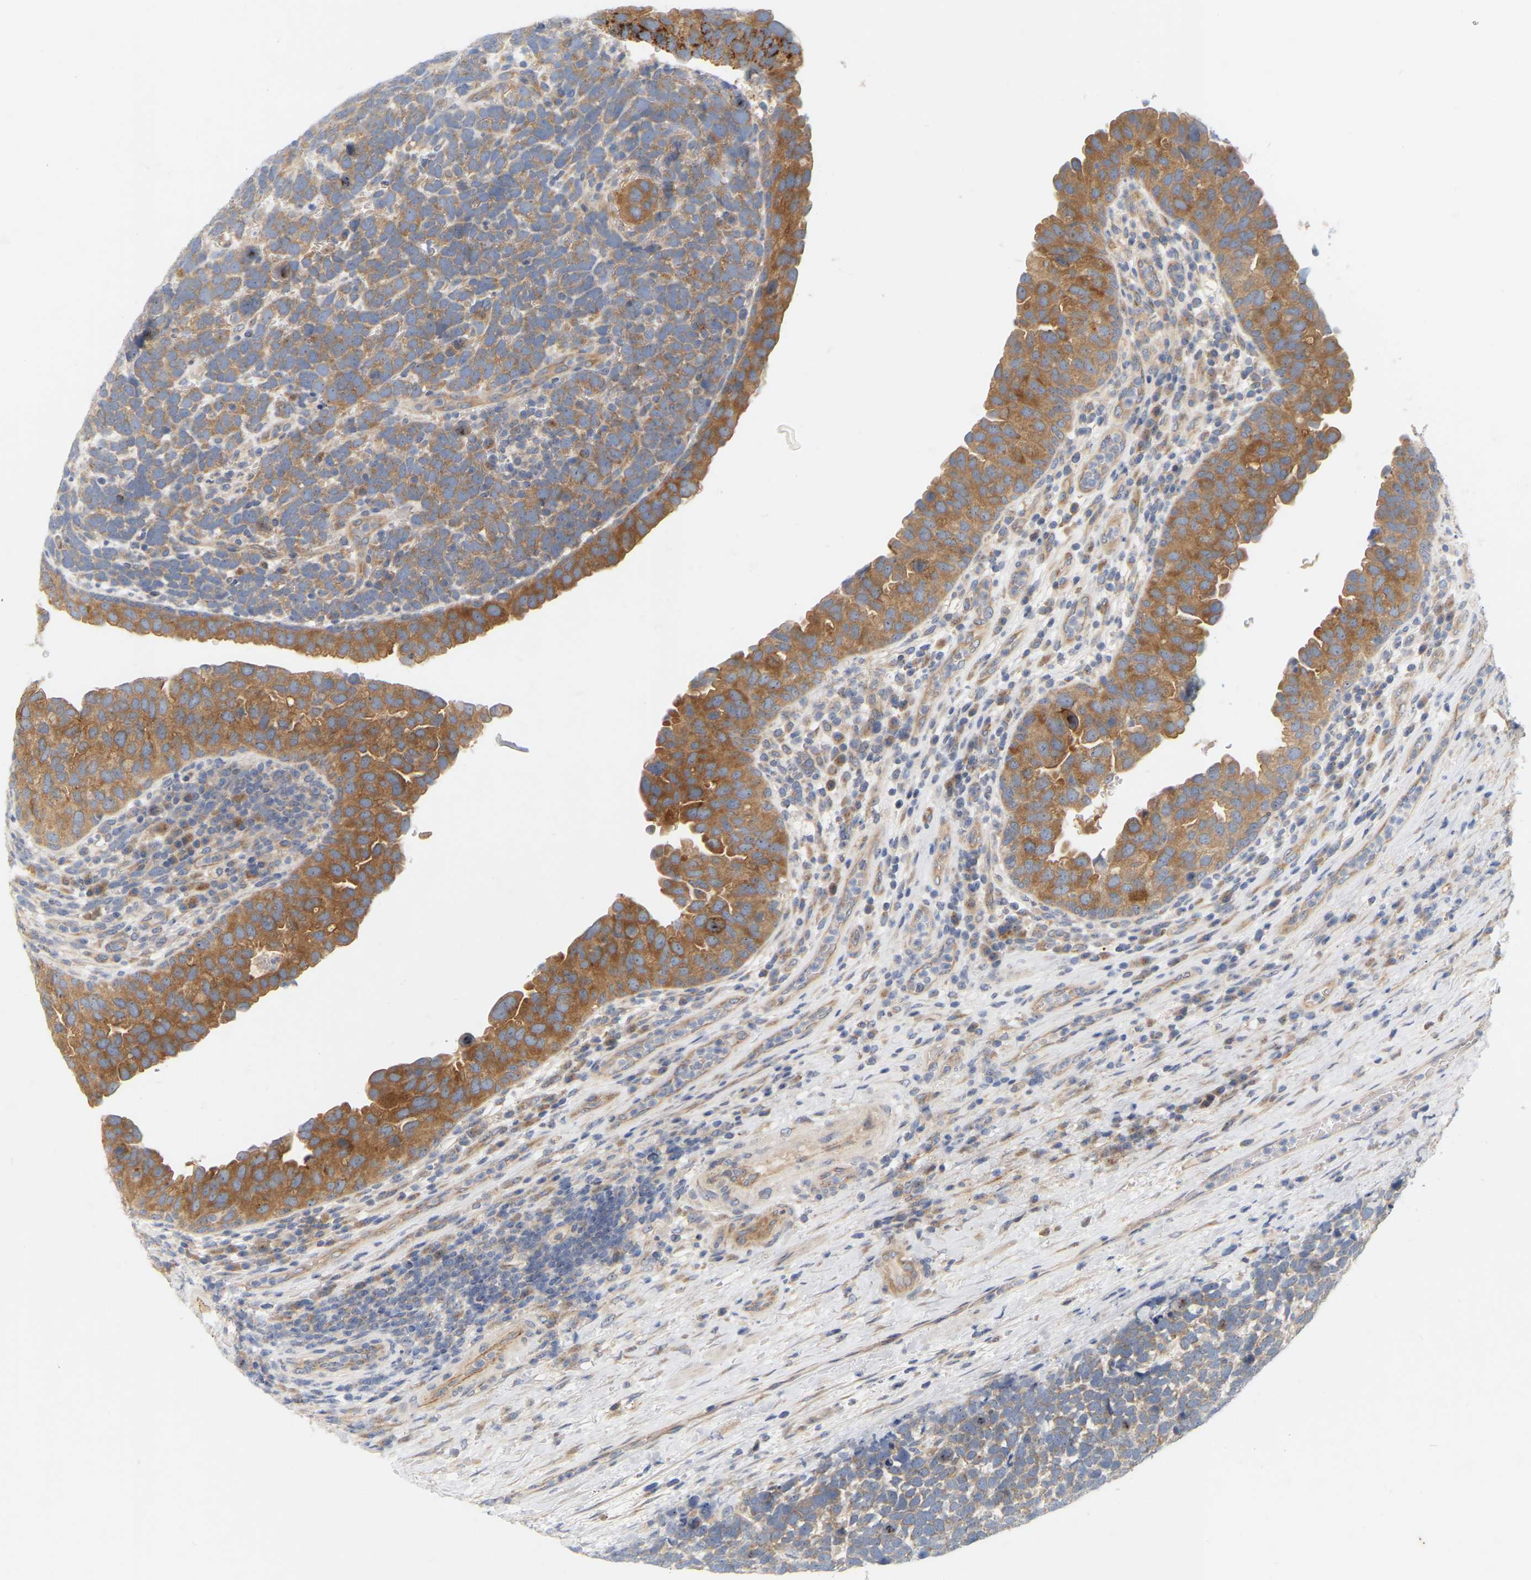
{"staining": {"intensity": "strong", "quantity": ">75%", "location": "cytoplasmic/membranous"}, "tissue": "urothelial cancer", "cell_type": "Tumor cells", "image_type": "cancer", "snomed": [{"axis": "morphology", "description": "Urothelial carcinoma, High grade"}, {"axis": "topography", "description": "Urinary bladder"}], "caption": "Protein staining of urothelial carcinoma (high-grade) tissue shows strong cytoplasmic/membranous expression in approximately >75% of tumor cells.", "gene": "MINDY4", "patient": {"sex": "female", "age": 82}}